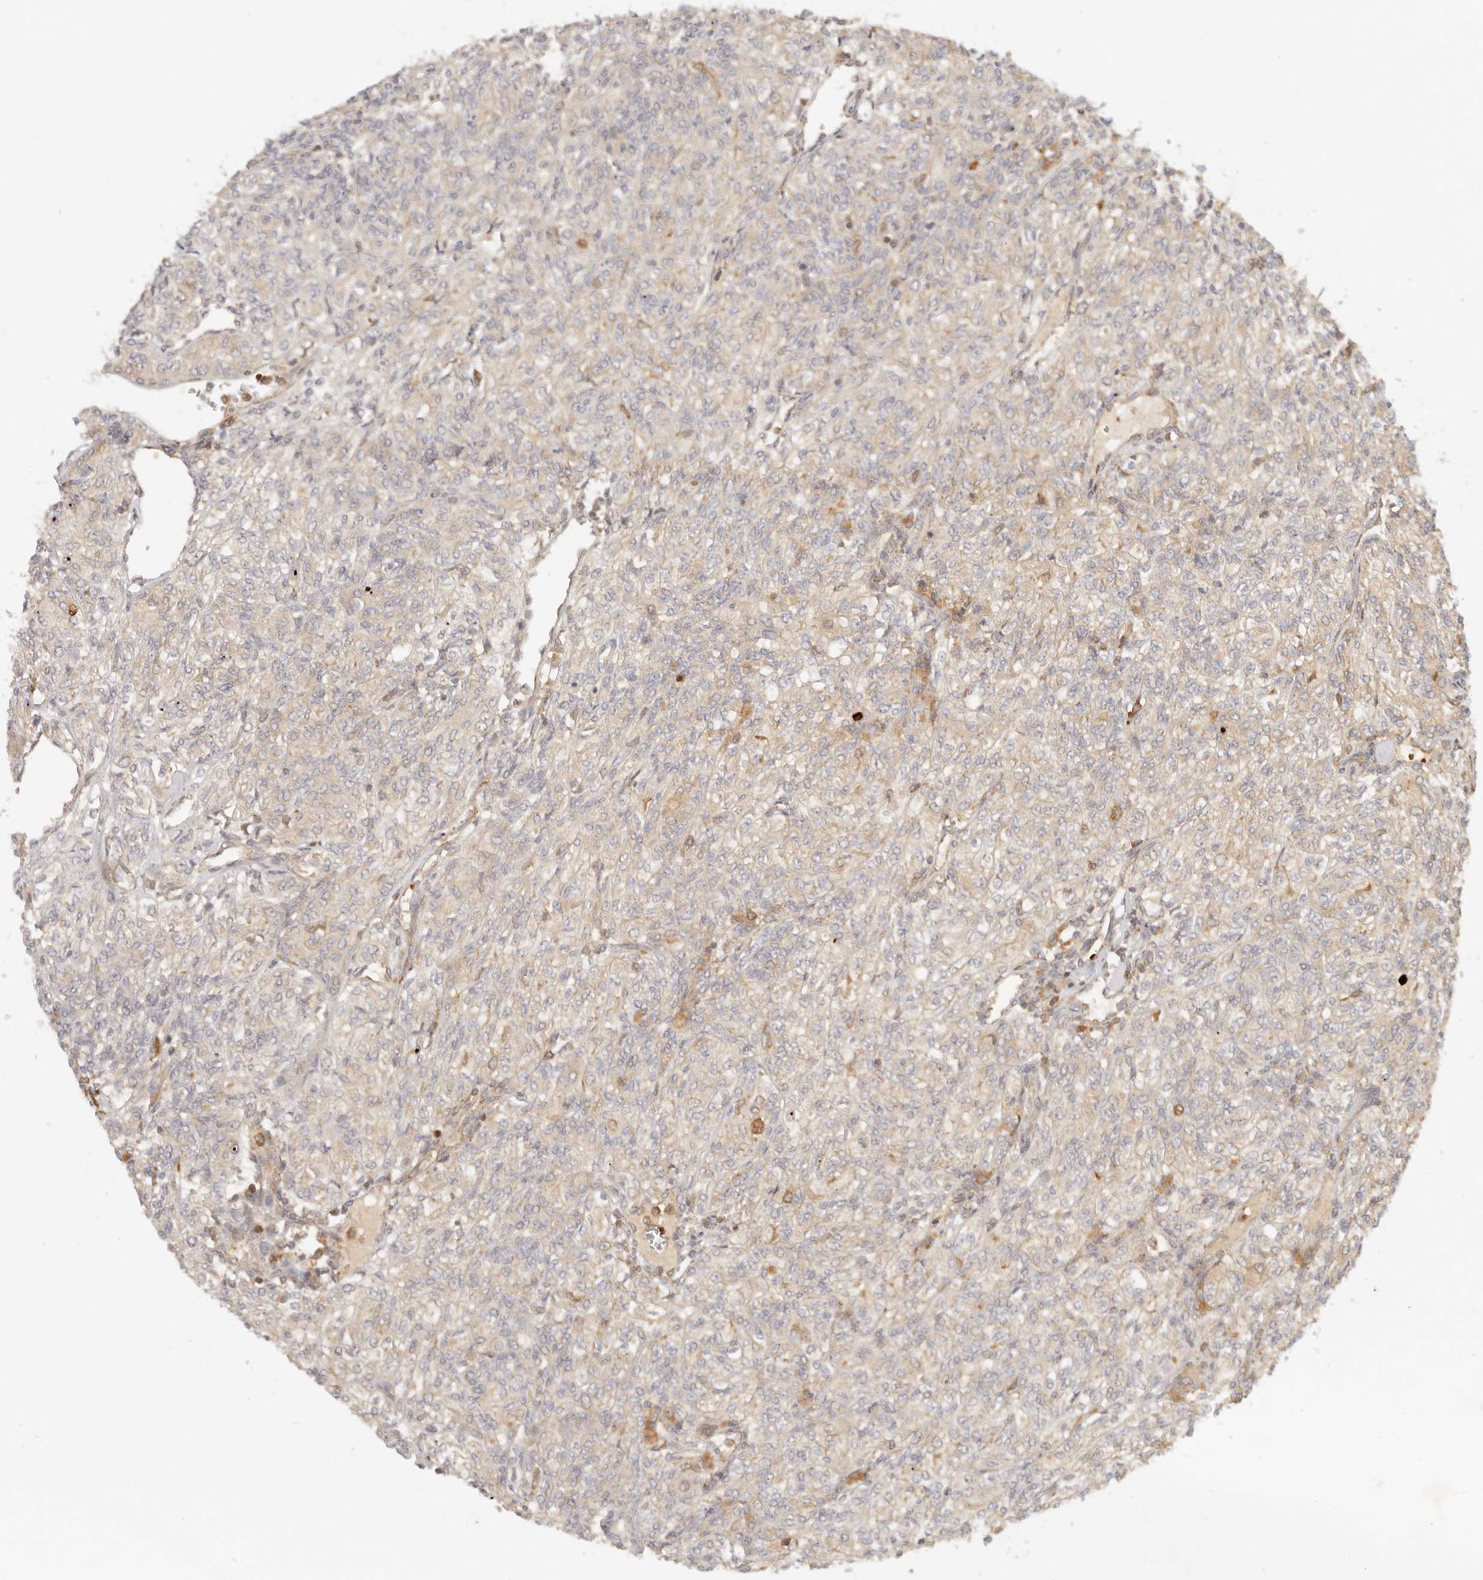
{"staining": {"intensity": "negative", "quantity": "none", "location": "none"}, "tissue": "renal cancer", "cell_type": "Tumor cells", "image_type": "cancer", "snomed": [{"axis": "morphology", "description": "Adenocarcinoma, NOS"}, {"axis": "topography", "description": "Kidney"}], "caption": "This is an IHC micrograph of human renal cancer (adenocarcinoma). There is no staining in tumor cells.", "gene": "AHDC1", "patient": {"sex": "male", "age": 77}}